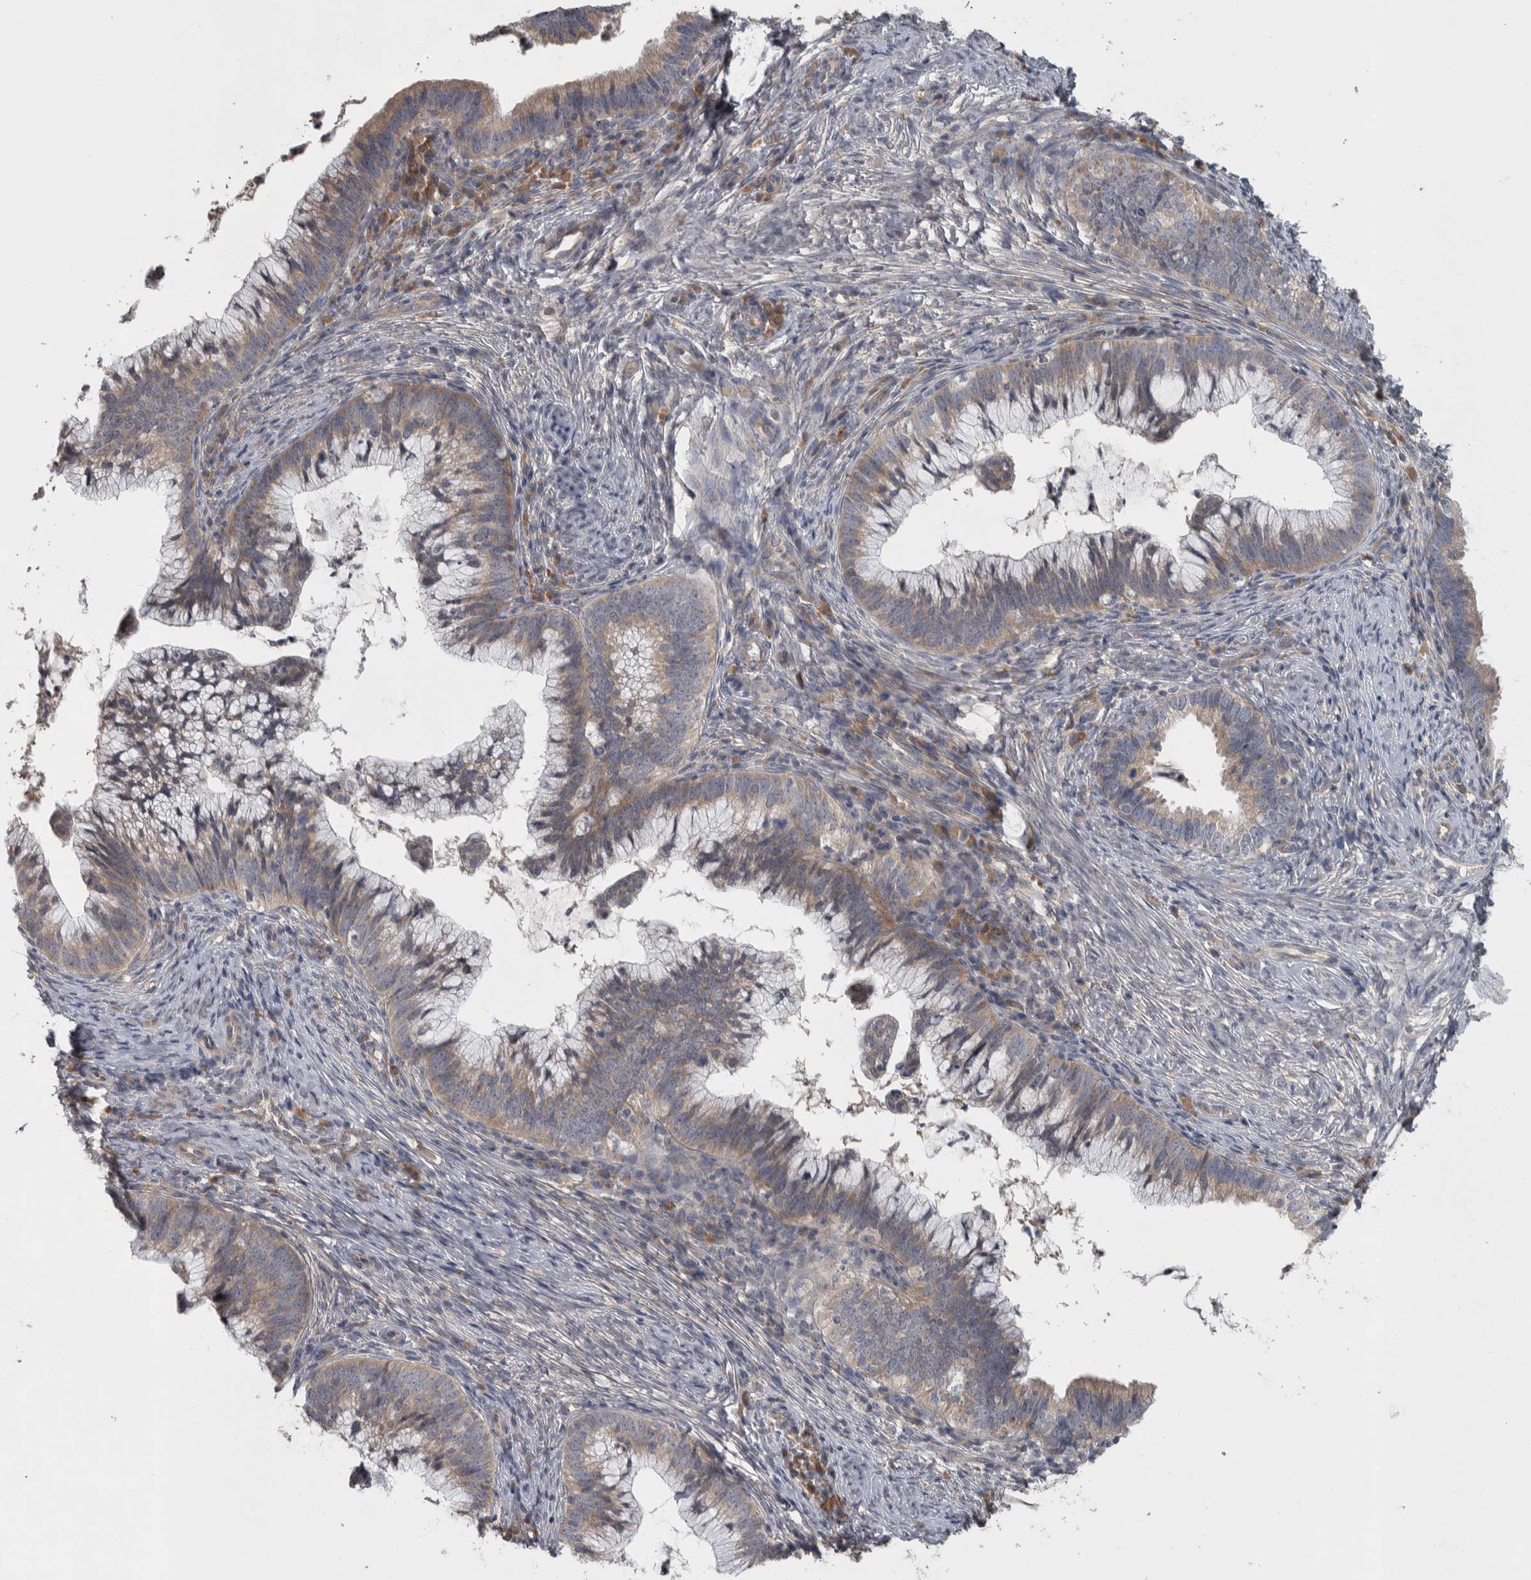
{"staining": {"intensity": "weak", "quantity": ">75%", "location": "cytoplasmic/membranous"}, "tissue": "cervical cancer", "cell_type": "Tumor cells", "image_type": "cancer", "snomed": [{"axis": "morphology", "description": "Adenocarcinoma, NOS"}, {"axis": "topography", "description": "Cervix"}], "caption": "Approximately >75% of tumor cells in adenocarcinoma (cervical) reveal weak cytoplasmic/membranous protein expression as visualized by brown immunohistochemical staining.", "gene": "SRP68", "patient": {"sex": "female", "age": 36}}